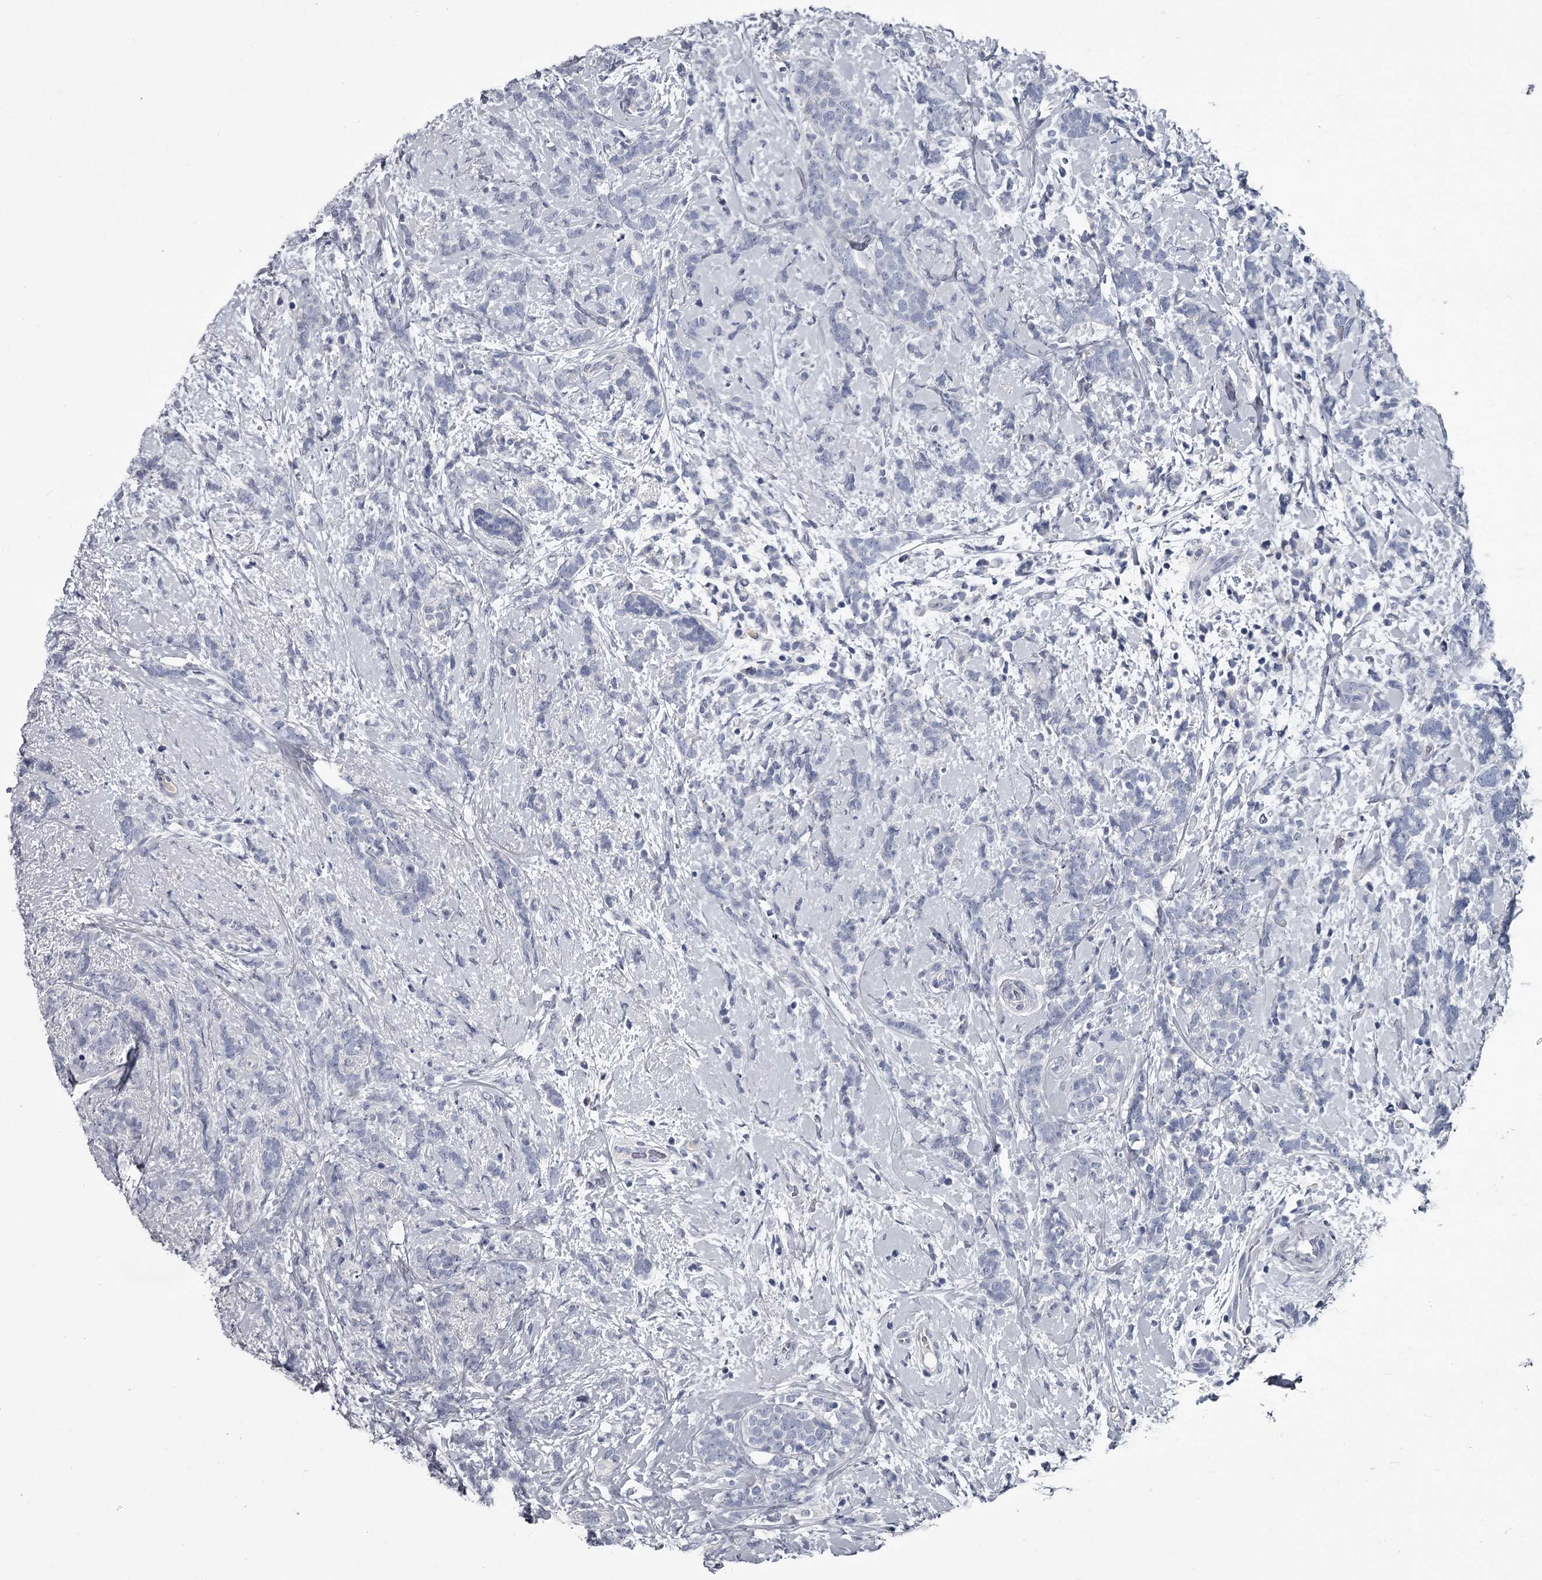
{"staining": {"intensity": "negative", "quantity": "none", "location": "none"}, "tissue": "breast cancer", "cell_type": "Tumor cells", "image_type": "cancer", "snomed": [{"axis": "morphology", "description": "Lobular carcinoma"}, {"axis": "topography", "description": "Breast"}], "caption": "Immunohistochemistry of human breast cancer shows no staining in tumor cells.", "gene": "DAO", "patient": {"sex": "female", "age": 58}}